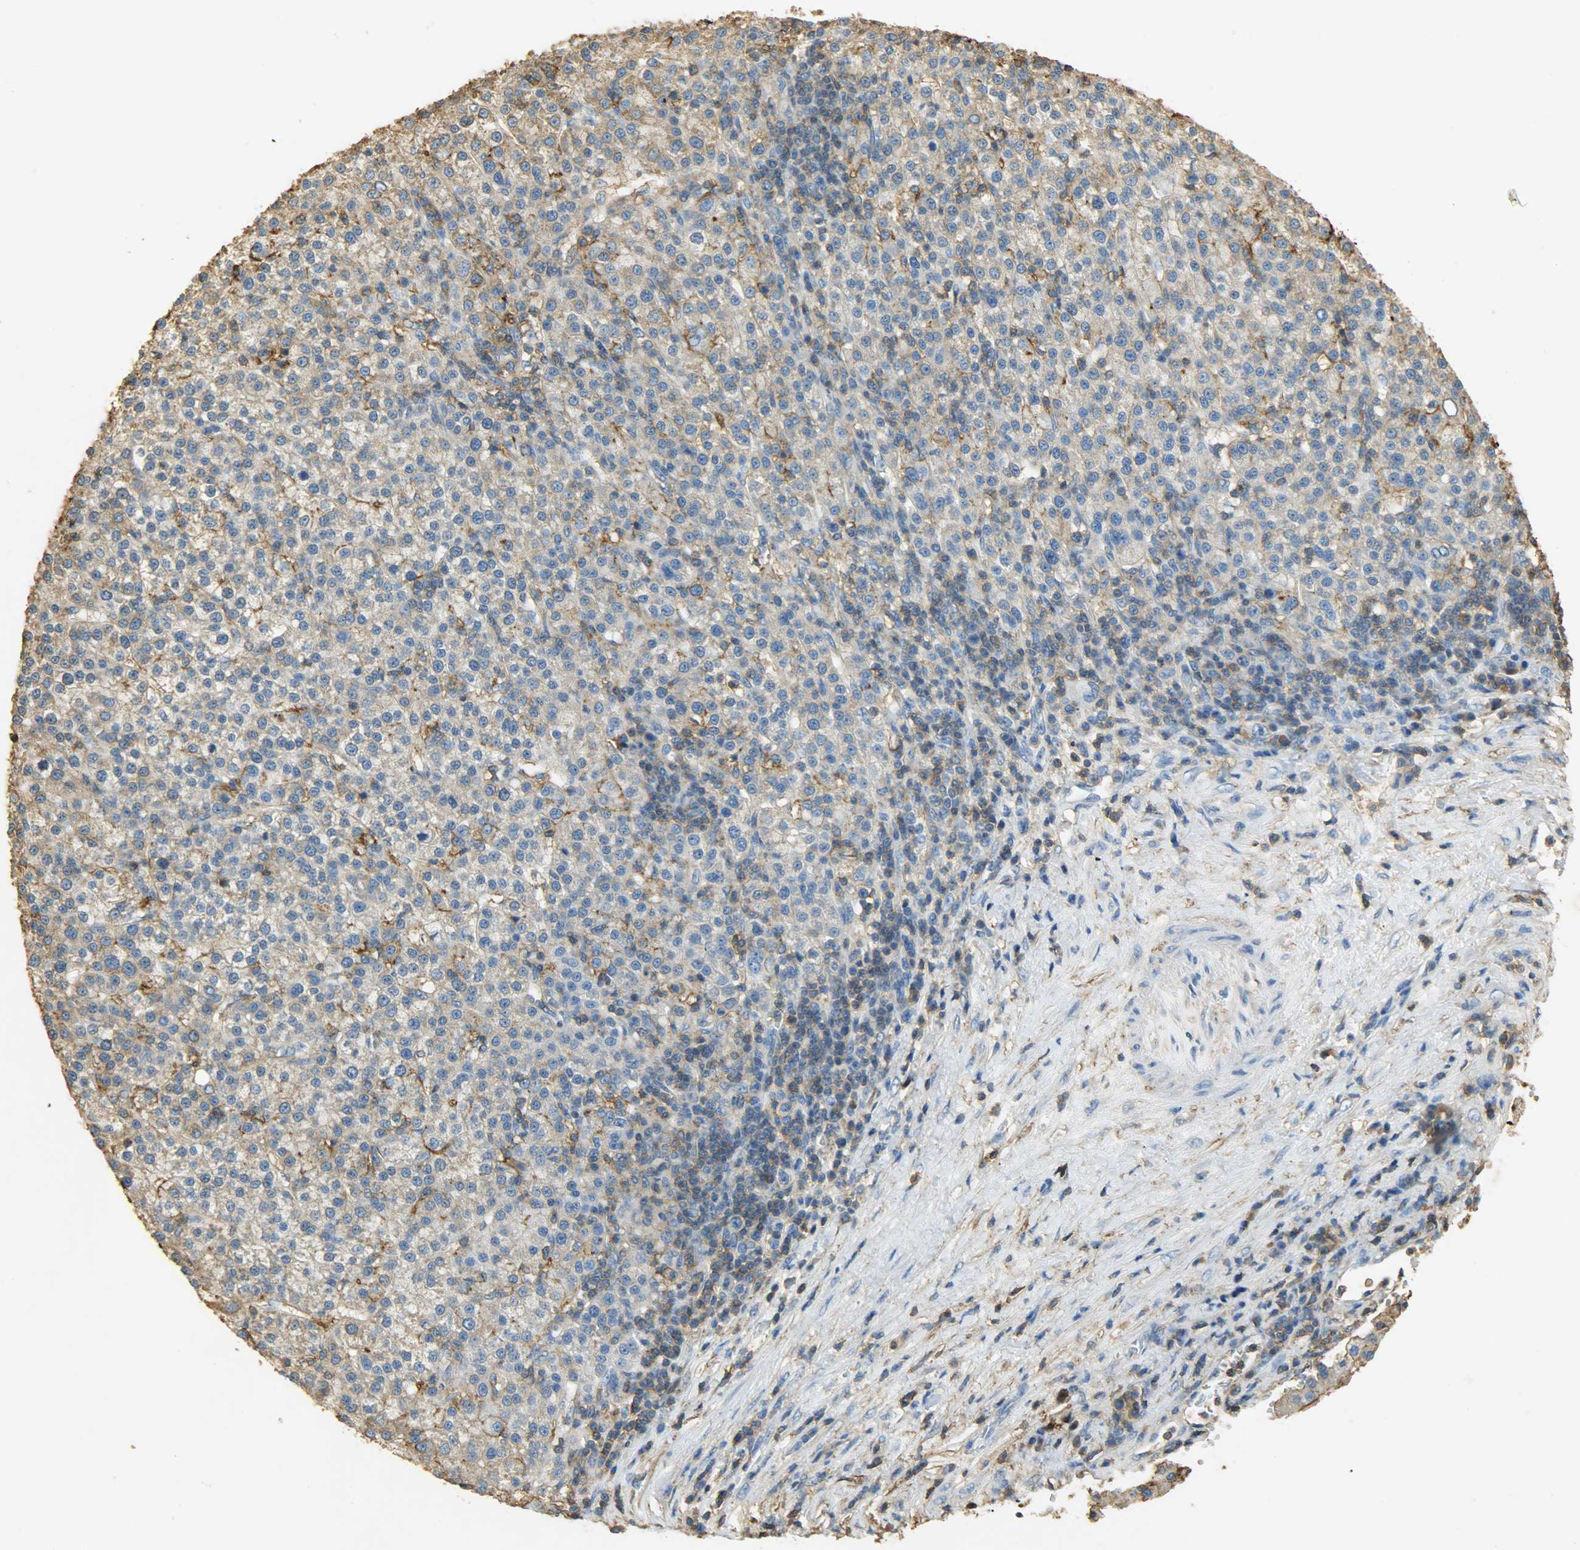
{"staining": {"intensity": "negative", "quantity": "none", "location": "none"}, "tissue": "liver cancer", "cell_type": "Tumor cells", "image_type": "cancer", "snomed": [{"axis": "morphology", "description": "Carcinoma, Hepatocellular, NOS"}, {"axis": "topography", "description": "Liver"}], "caption": "The photomicrograph shows no significant expression in tumor cells of liver cancer. The staining is performed using DAB brown chromogen with nuclei counter-stained in using hematoxylin.", "gene": "ANXA6", "patient": {"sex": "female", "age": 58}}